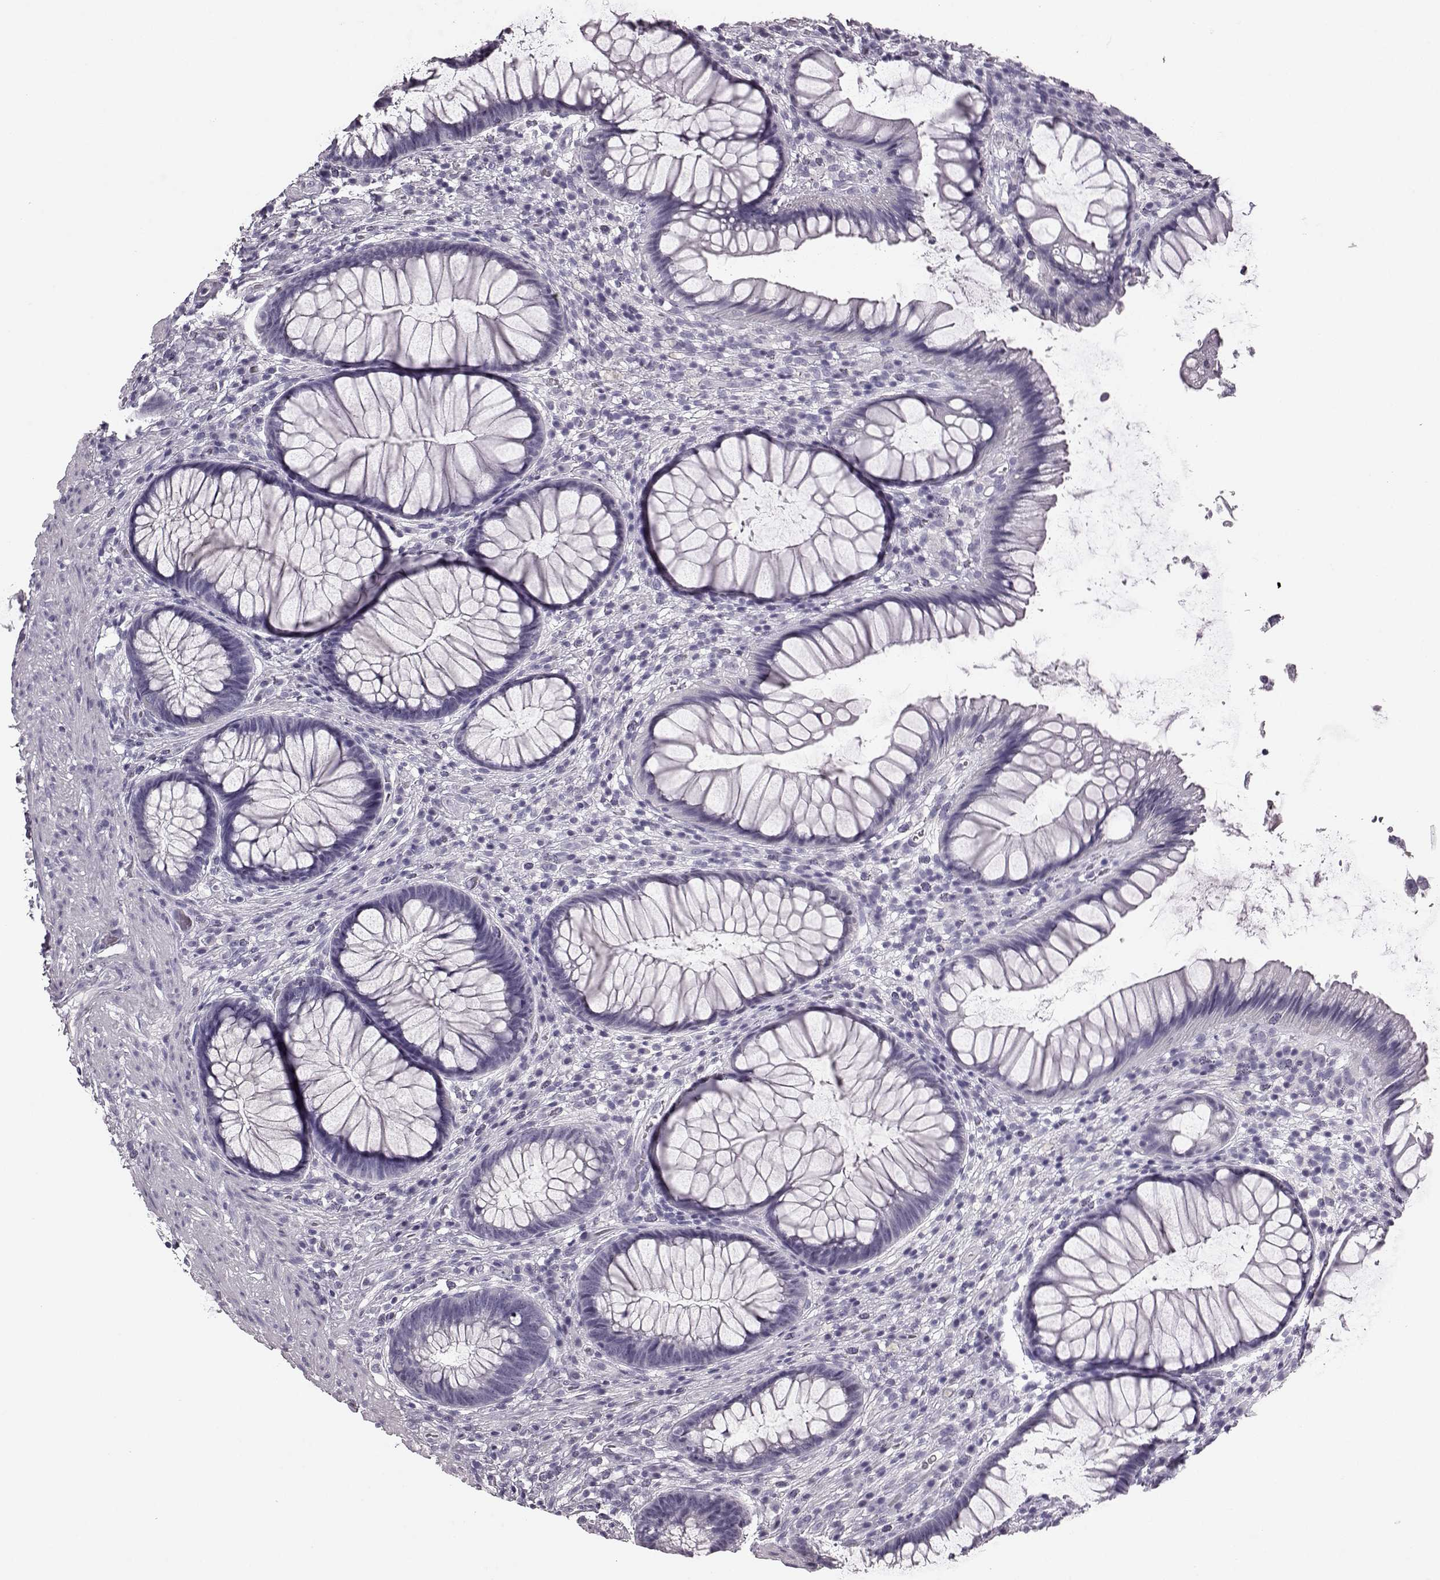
{"staining": {"intensity": "negative", "quantity": "none", "location": "none"}, "tissue": "rectum", "cell_type": "Glandular cells", "image_type": "normal", "snomed": [{"axis": "morphology", "description": "Normal tissue, NOS"}, {"axis": "topography", "description": "Smooth muscle"}, {"axis": "topography", "description": "Rectum"}], "caption": "This is an immunohistochemistry (IHC) micrograph of normal rectum. There is no positivity in glandular cells.", "gene": "AIPL1", "patient": {"sex": "male", "age": 53}}